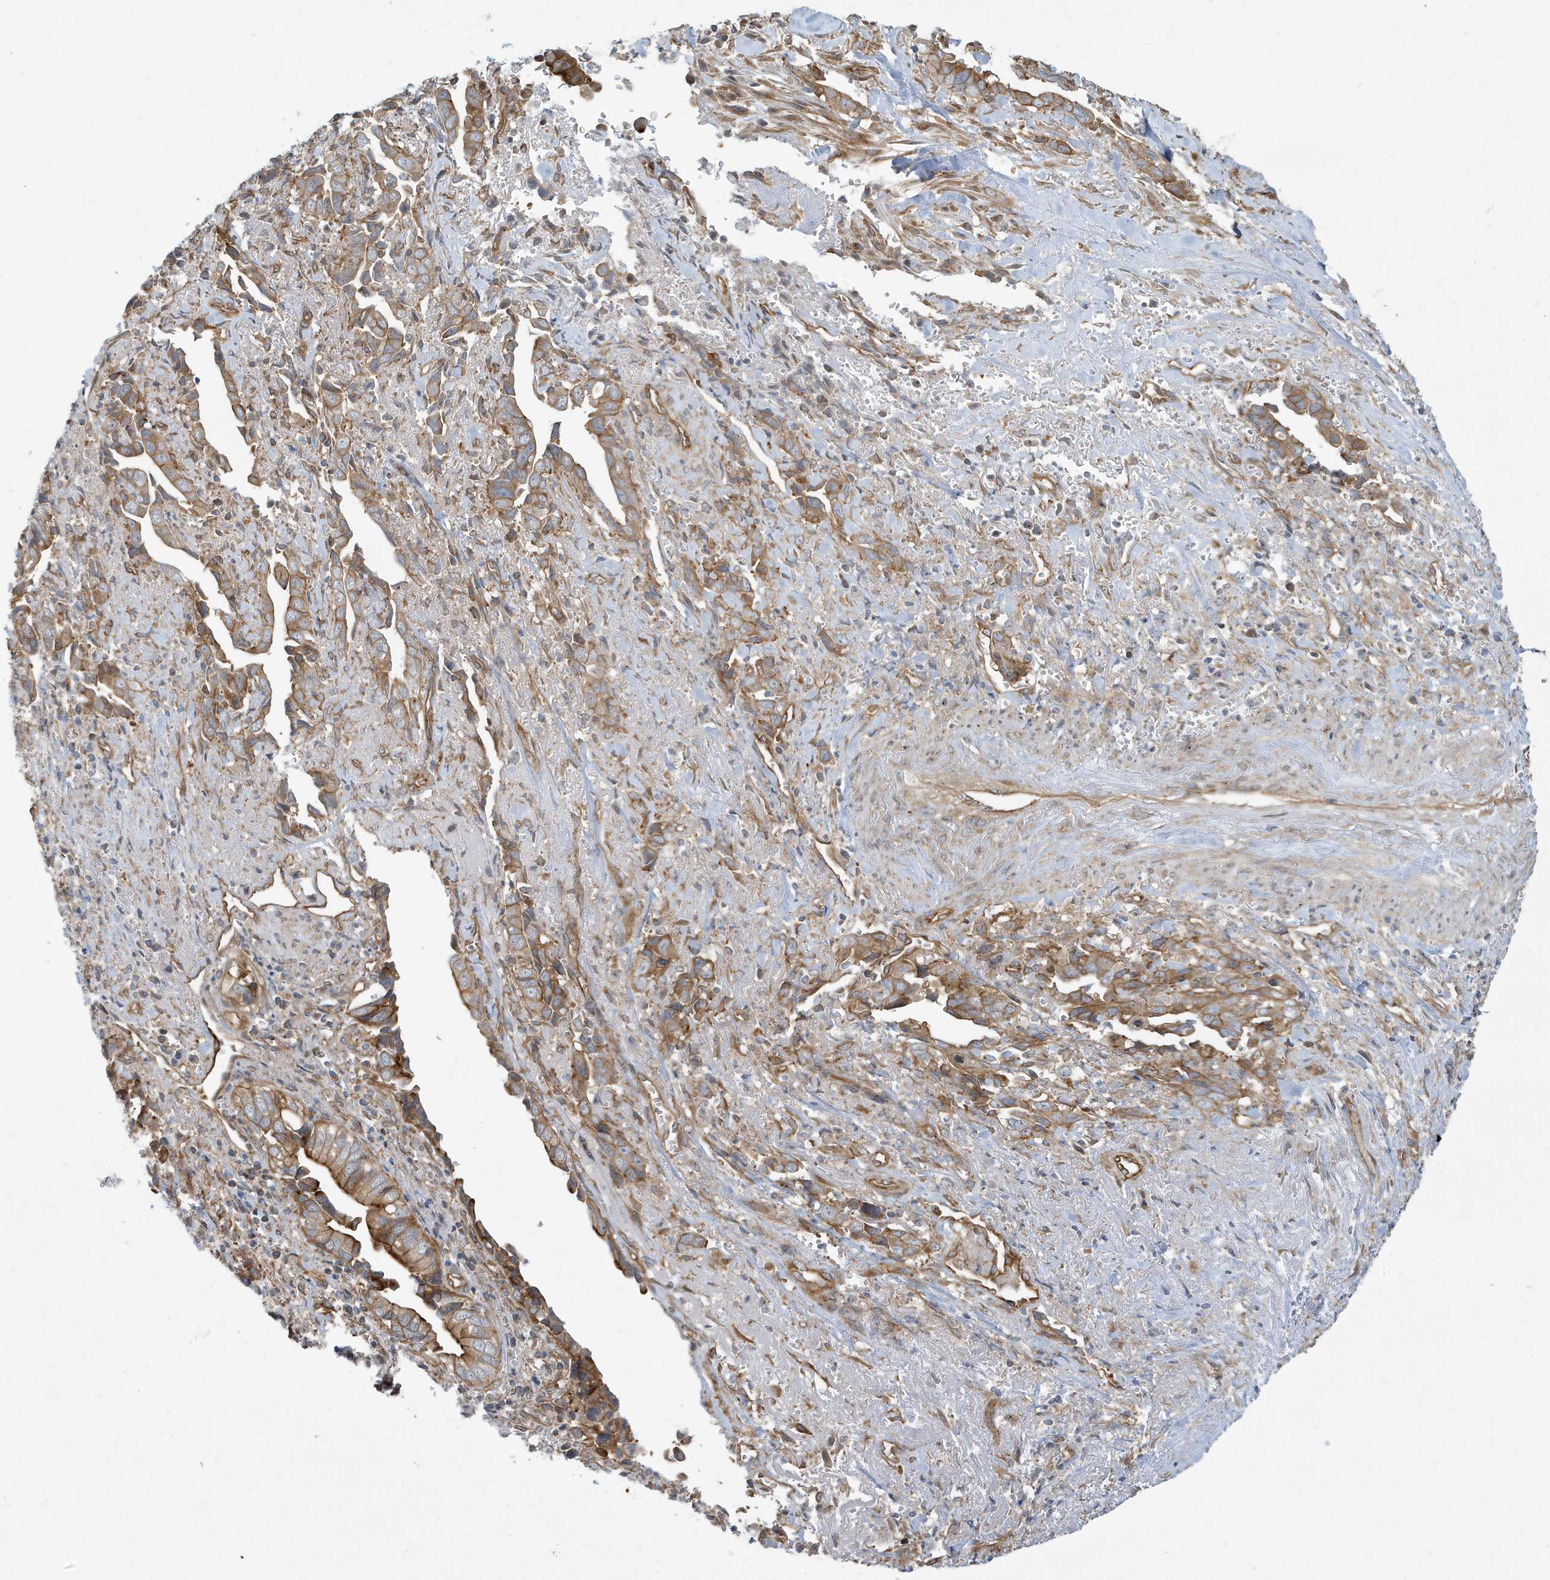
{"staining": {"intensity": "moderate", "quantity": ">75%", "location": "cytoplasmic/membranous"}, "tissue": "liver cancer", "cell_type": "Tumor cells", "image_type": "cancer", "snomed": [{"axis": "morphology", "description": "Cholangiocarcinoma"}, {"axis": "topography", "description": "Liver"}], "caption": "Immunohistochemical staining of human liver cholangiocarcinoma demonstrates moderate cytoplasmic/membranous protein expression in about >75% of tumor cells.", "gene": "ATP23", "patient": {"sex": "female", "age": 79}}